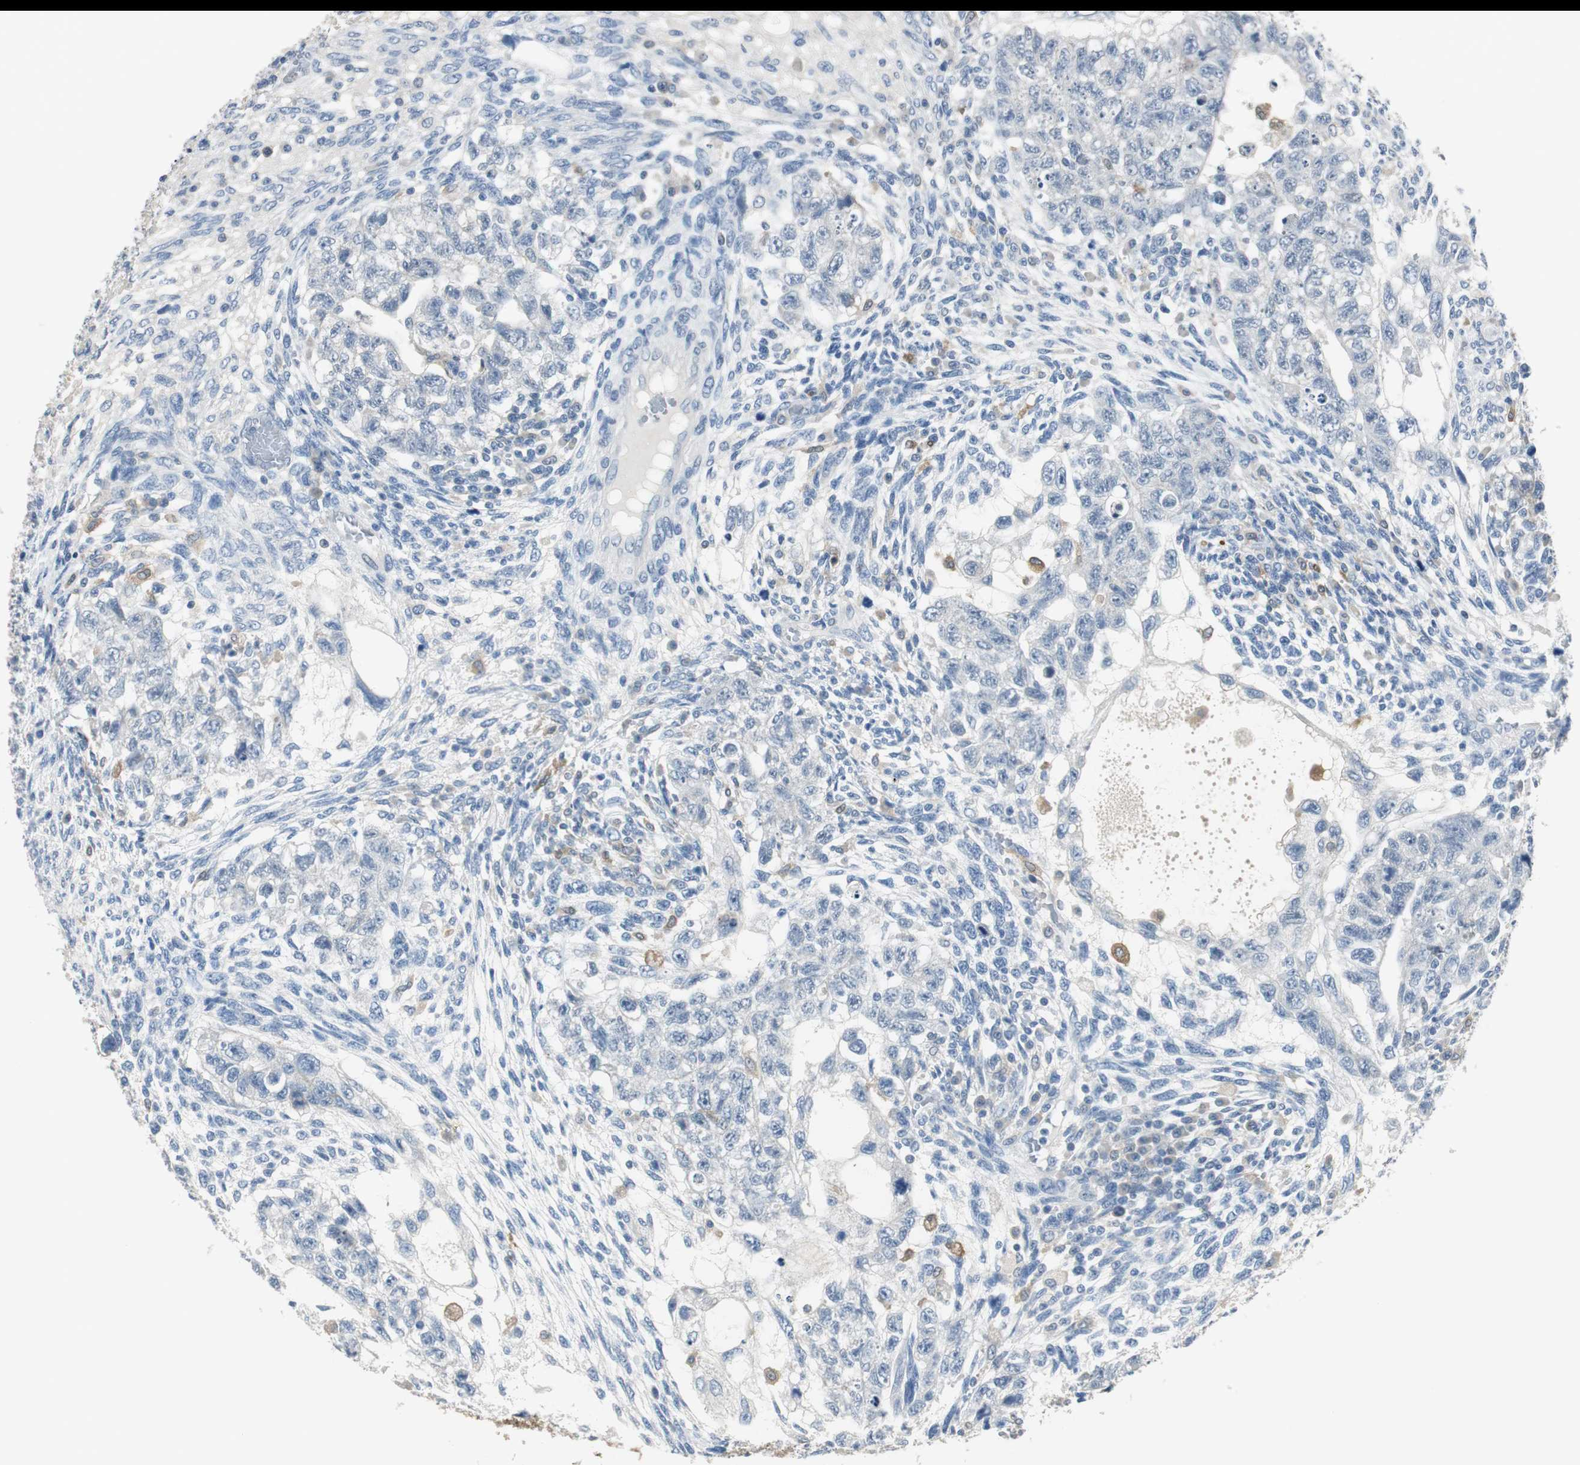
{"staining": {"intensity": "negative", "quantity": "none", "location": "none"}, "tissue": "testis cancer", "cell_type": "Tumor cells", "image_type": "cancer", "snomed": [{"axis": "morphology", "description": "Normal tissue, NOS"}, {"axis": "morphology", "description": "Carcinoma, Embryonal, NOS"}, {"axis": "topography", "description": "Testis"}], "caption": "High power microscopy micrograph of an immunohistochemistry image of testis cancer (embryonal carcinoma), revealing no significant expression in tumor cells.", "gene": "MSTO1", "patient": {"sex": "male", "age": 36}}